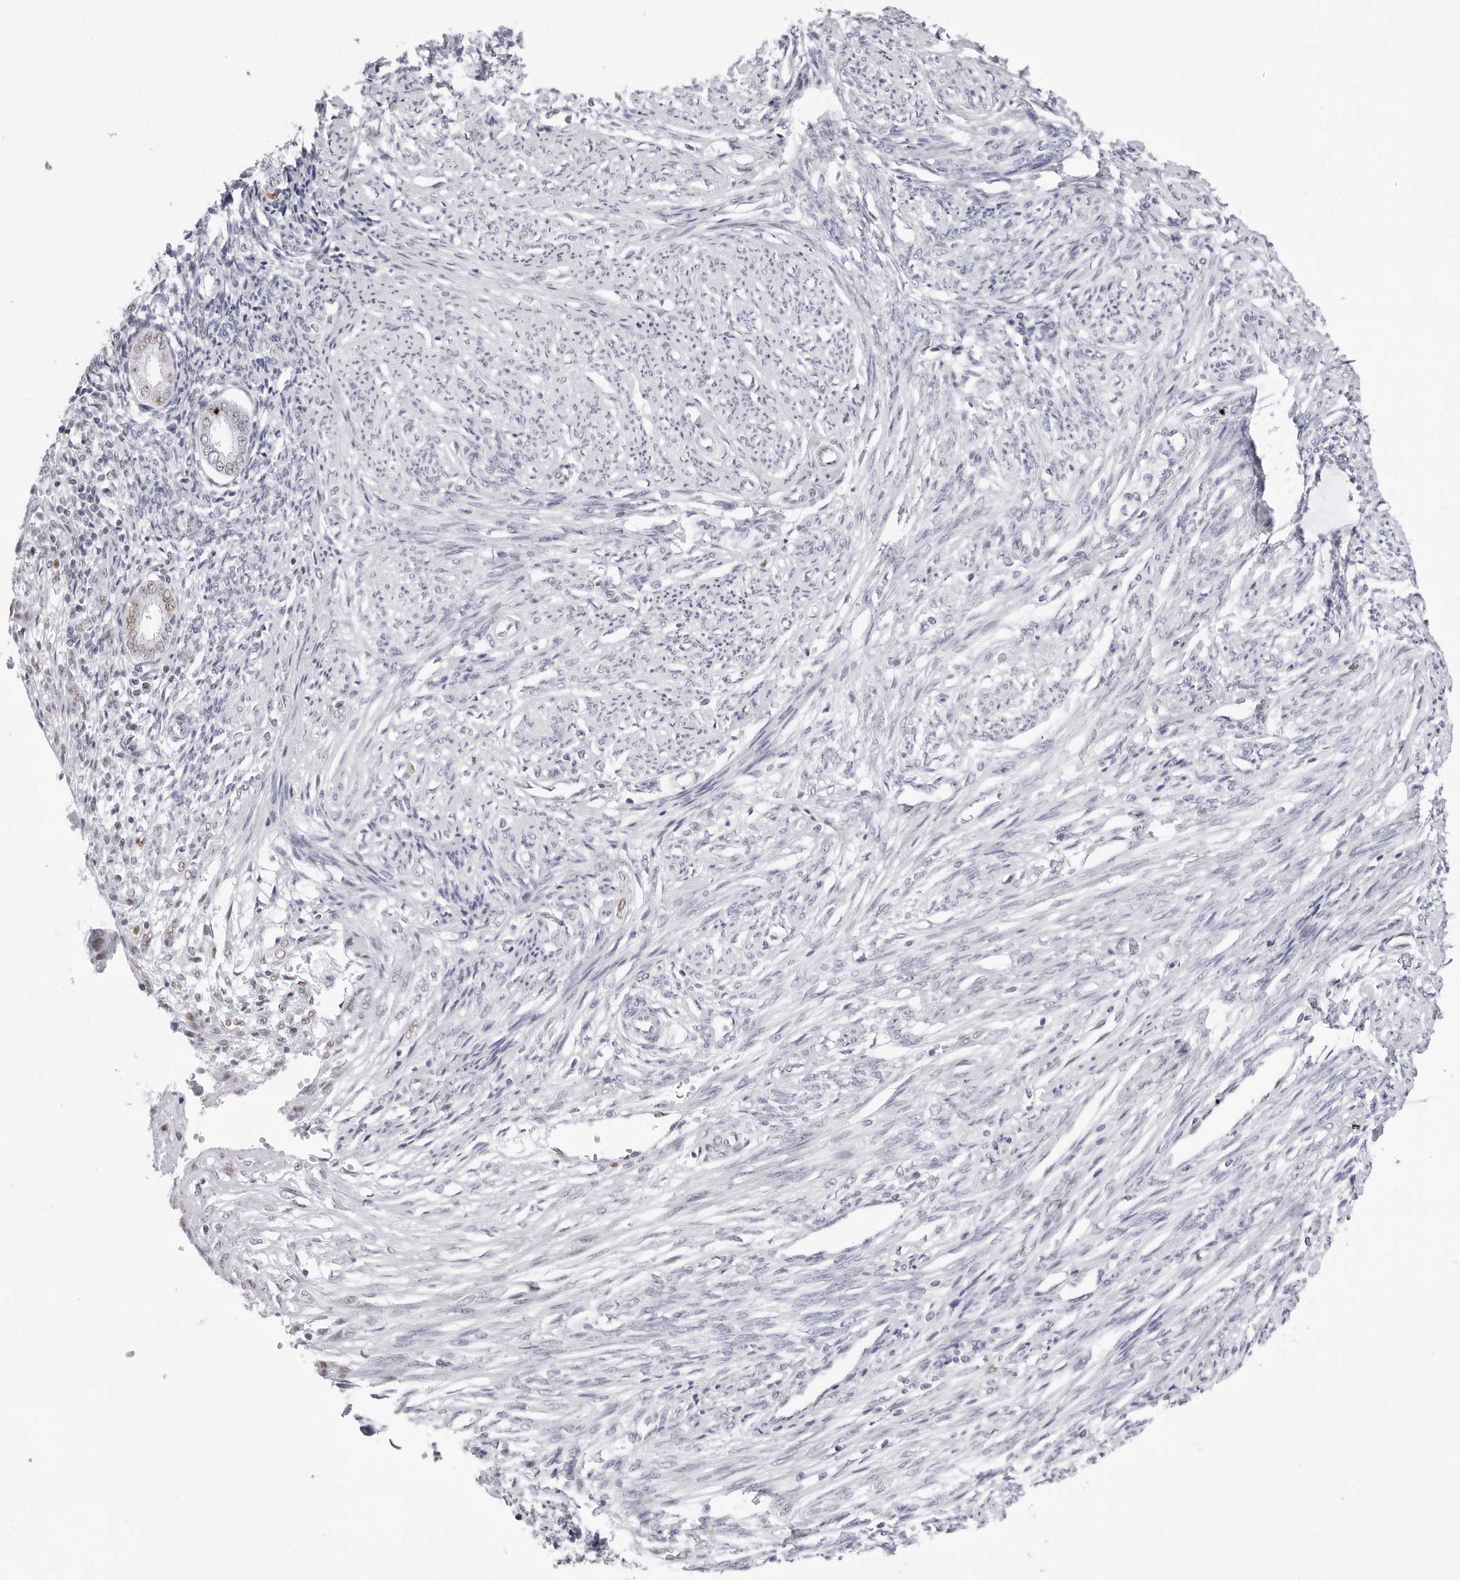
{"staining": {"intensity": "negative", "quantity": "none", "location": "none"}, "tissue": "endometrium", "cell_type": "Cells in endometrial stroma", "image_type": "normal", "snomed": [{"axis": "morphology", "description": "Normal tissue, NOS"}, {"axis": "topography", "description": "Endometrium"}], "caption": "A micrograph of endometrium stained for a protein demonstrates no brown staining in cells in endometrial stroma. (Brightfield microscopy of DAB (3,3'-diaminobenzidine) IHC at high magnification).", "gene": "NASP", "patient": {"sex": "female", "age": 56}}